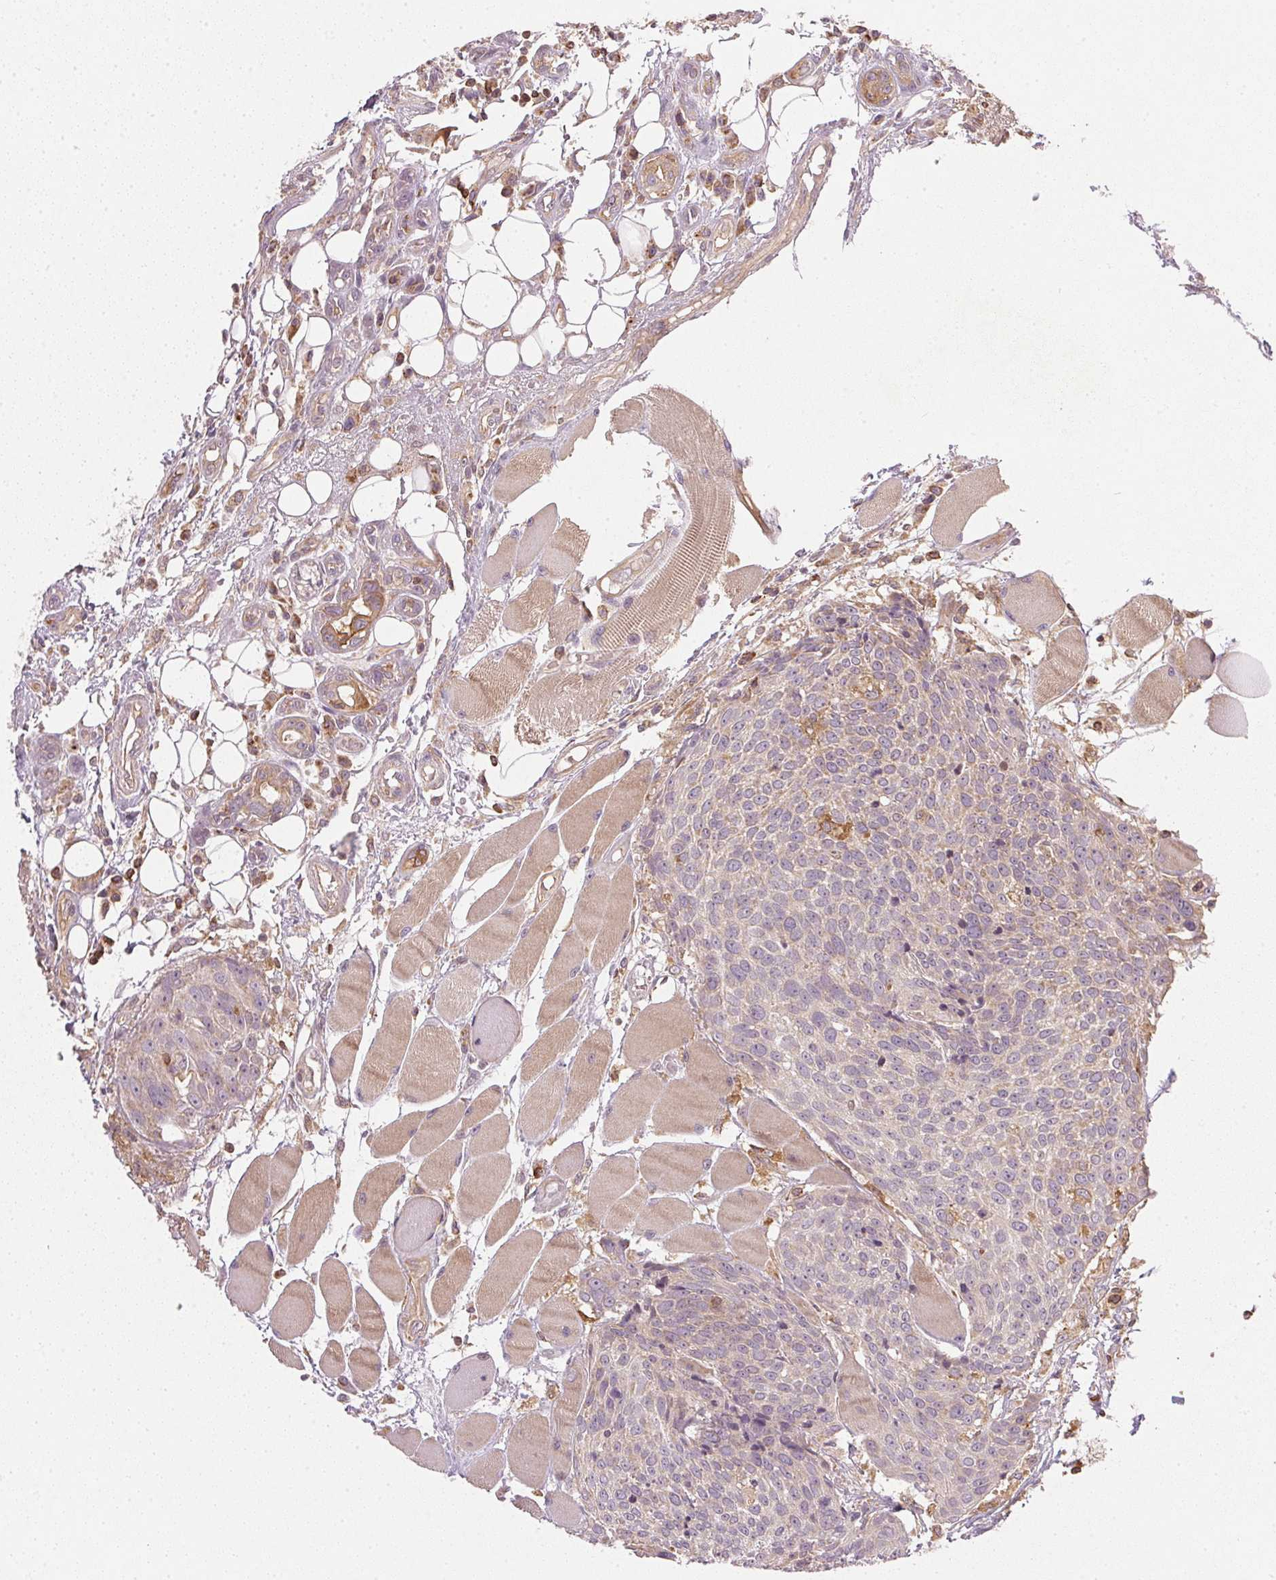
{"staining": {"intensity": "negative", "quantity": "none", "location": "none"}, "tissue": "head and neck cancer", "cell_type": "Tumor cells", "image_type": "cancer", "snomed": [{"axis": "morphology", "description": "Squamous cell carcinoma, NOS"}, {"axis": "topography", "description": "Oral tissue"}, {"axis": "topography", "description": "Head-Neck"}], "caption": "High magnification brightfield microscopy of head and neck squamous cell carcinoma stained with DAB (3,3'-diaminobenzidine) (brown) and counterstained with hematoxylin (blue): tumor cells show no significant staining. (DAB immunohistochemistry (IHC), high magnification).", "gene": "NADK2", "patient": {"sex": "male", "age": 64}}